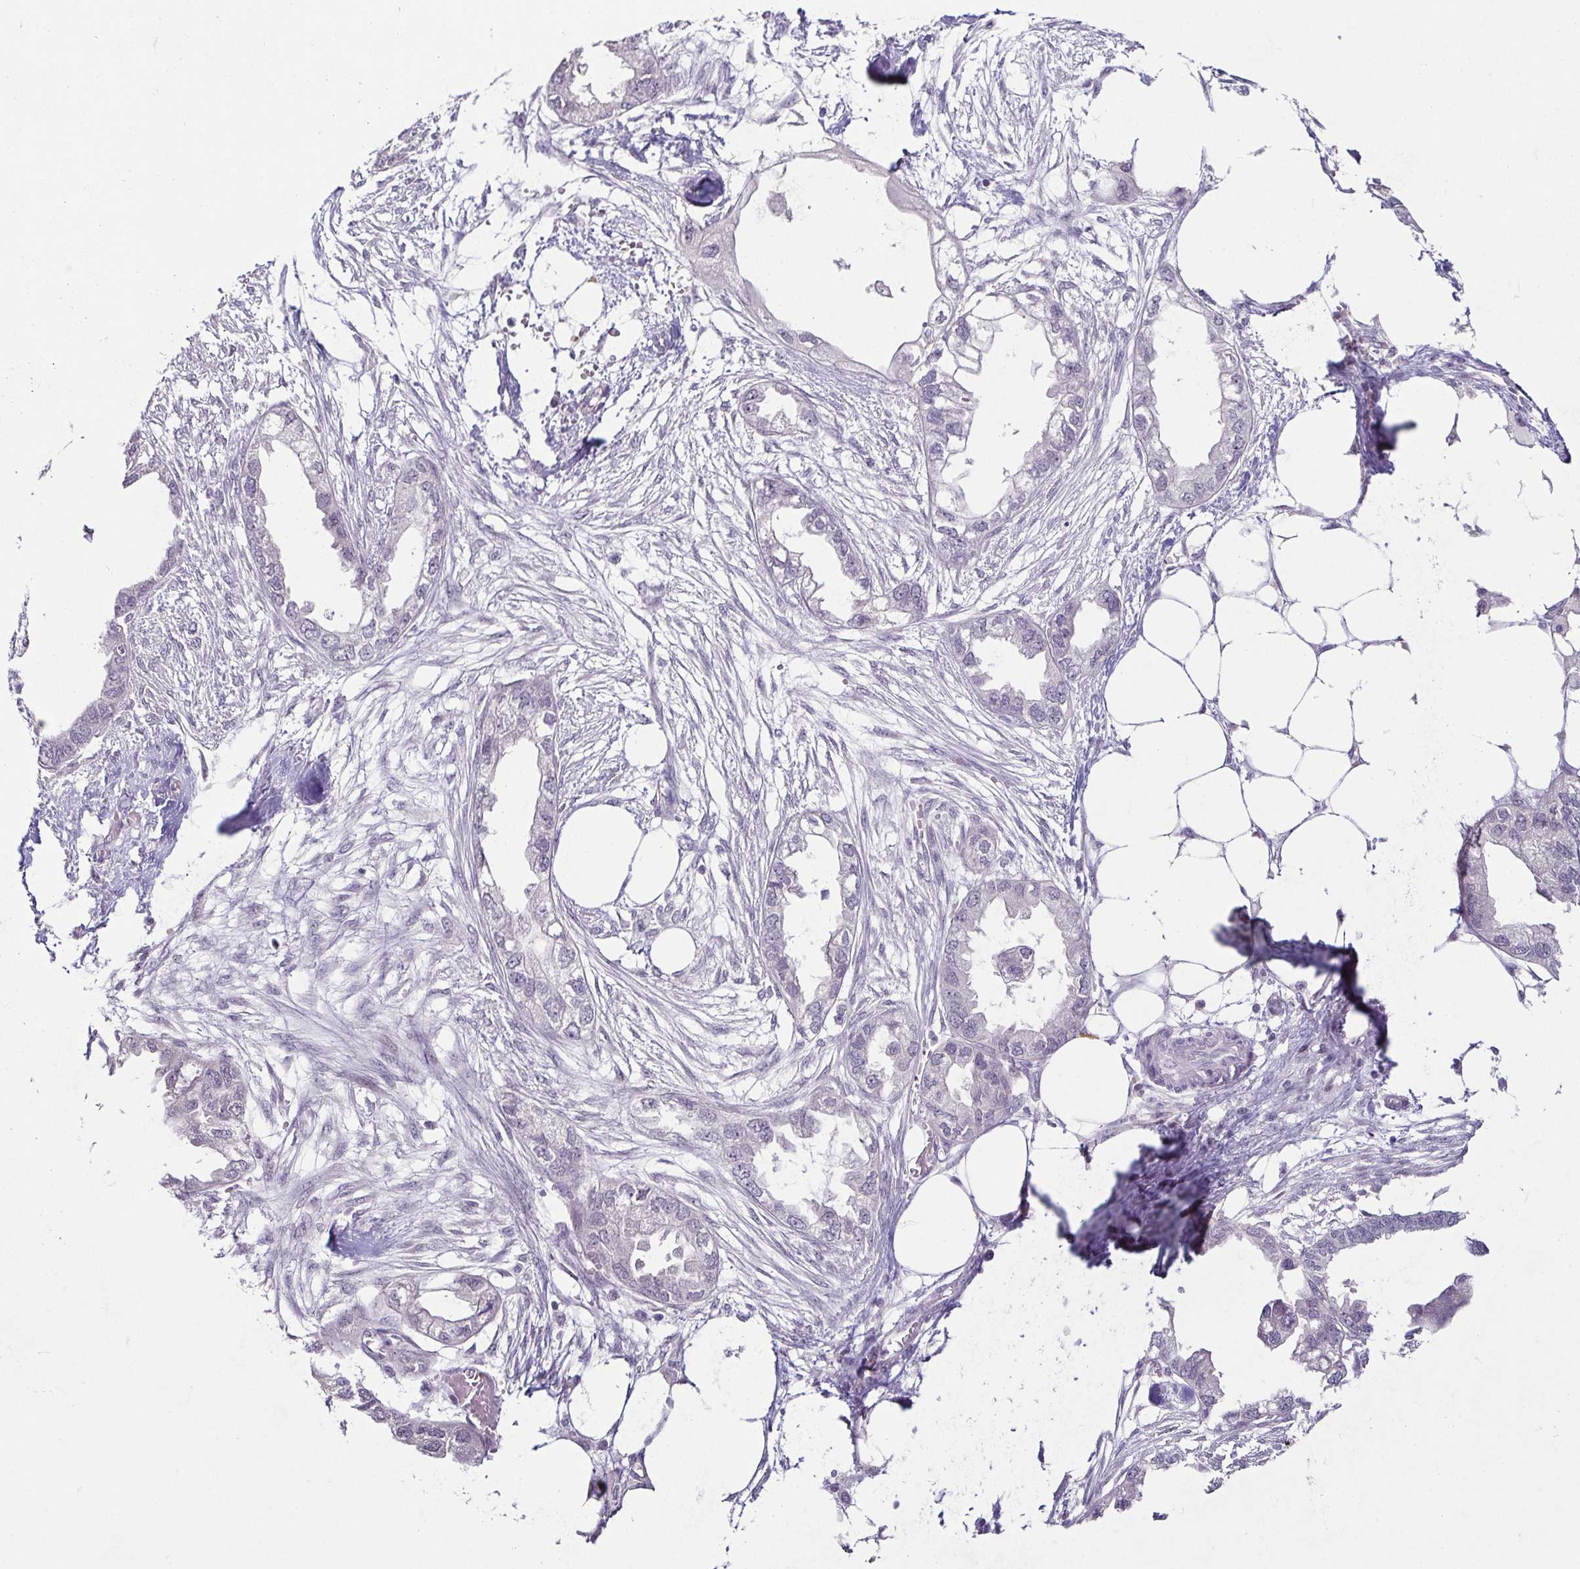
{"staining": {"intensity": "negative", "quantity": "none", "location": "none"}, "tissue": "endometrial cancer", "cell_type": "Tumor cells", "image_type": "cancer", "snomed": [{"axis": "morphology", "description": "Adenocarcinoma, NOS"}, {"axis": "morphology", "description": "Adenocarcinoma, metastatic, NOS"}, {"axis": "topography", "description": "Adipose tissue"}, {"axis": "topography", "description": "Endometrium"}], "caption": "IHC image of neoplastic tissue: human metastatic adenocarcinoma (endometrial) stained with DAB demonstrates no significant protein expression in tumor cells.", "gene": "TP73", "patient": {"sex": "female", "age": 67}}